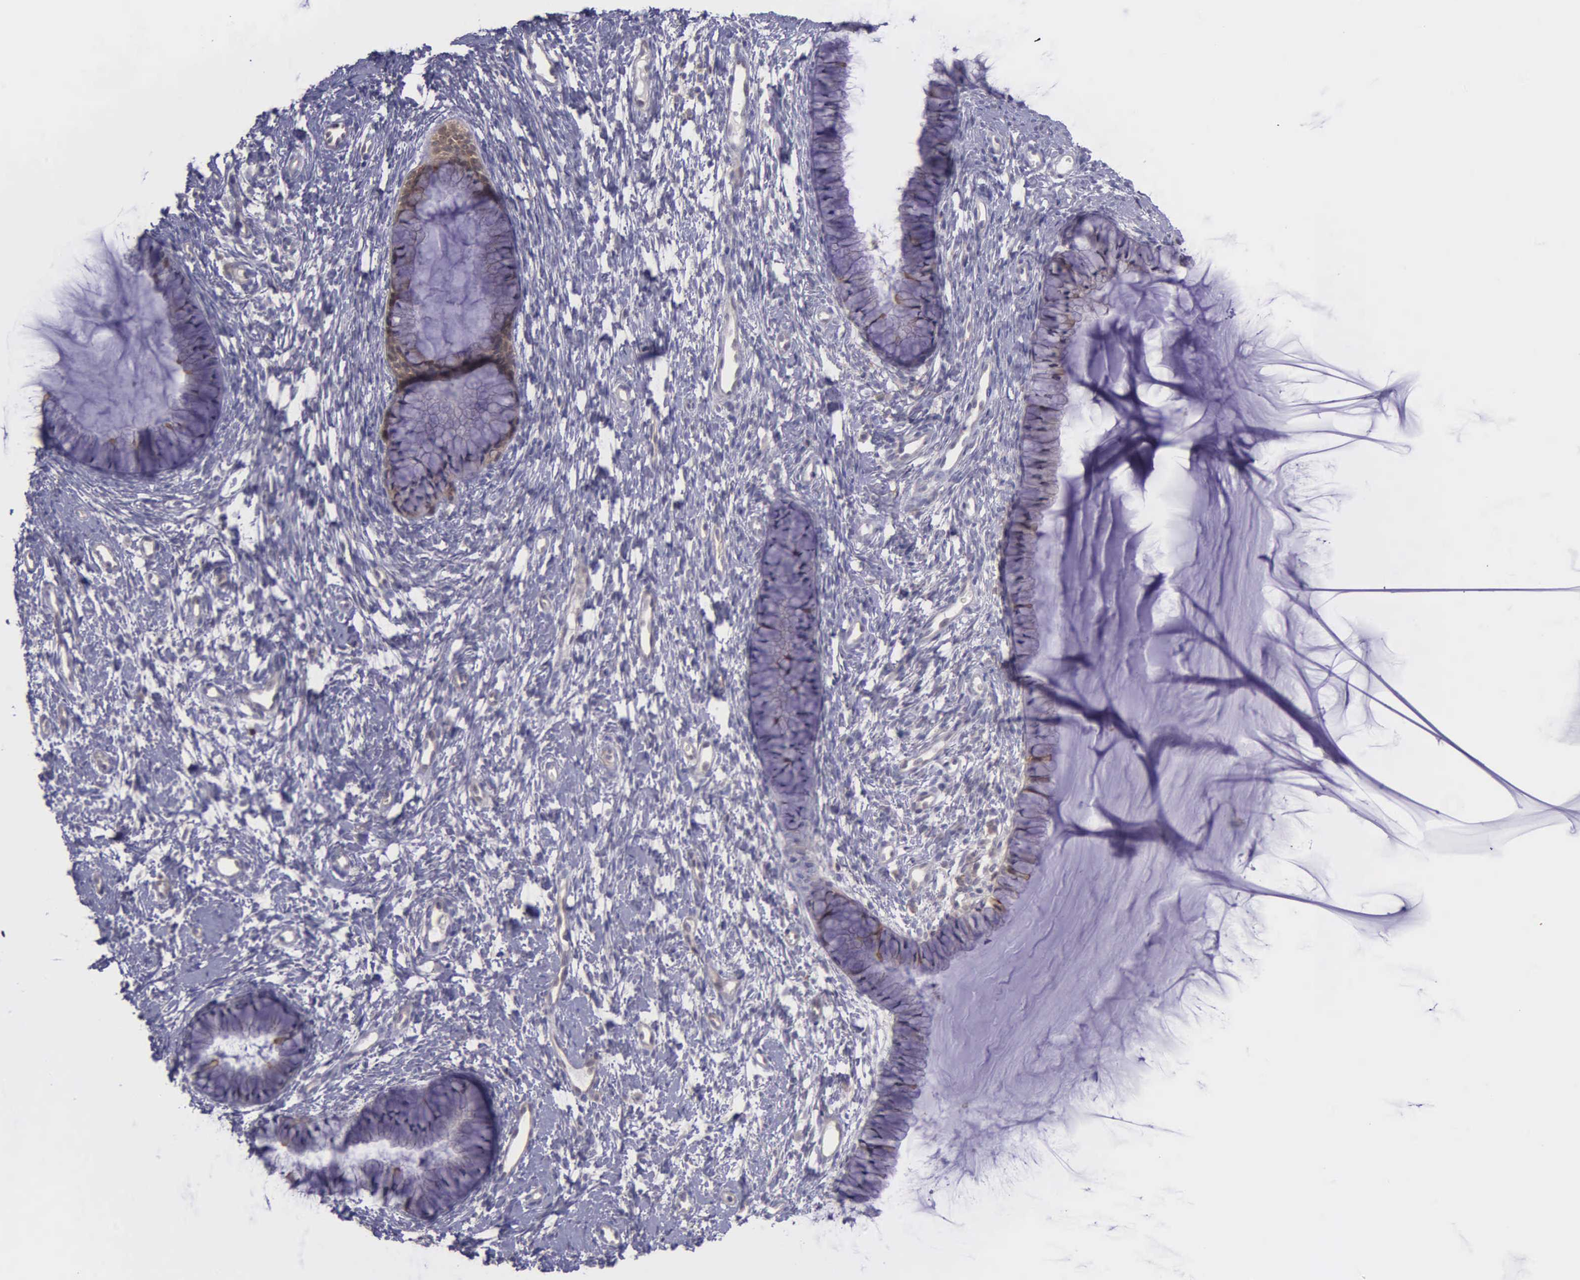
{"staining": {"intensity": "weak", "quantity": "<25%", "location": "cytoplasmic/membranous"}, "tissue": "cervix", "cell_type": "Glandular cells", "image_type": "normal", "snomed": [{"axis": "morphology", "description": "Normal tissue, NOS"}, {"axis": "topography", "description": "Cervix"}], "caption": "High power microscopy image of an IHC histopathology image of normal cervix, revealing no significant staining in glandular cells.", "gene": "MICAL3", "patient": {"sex": "female", "age": 82}}